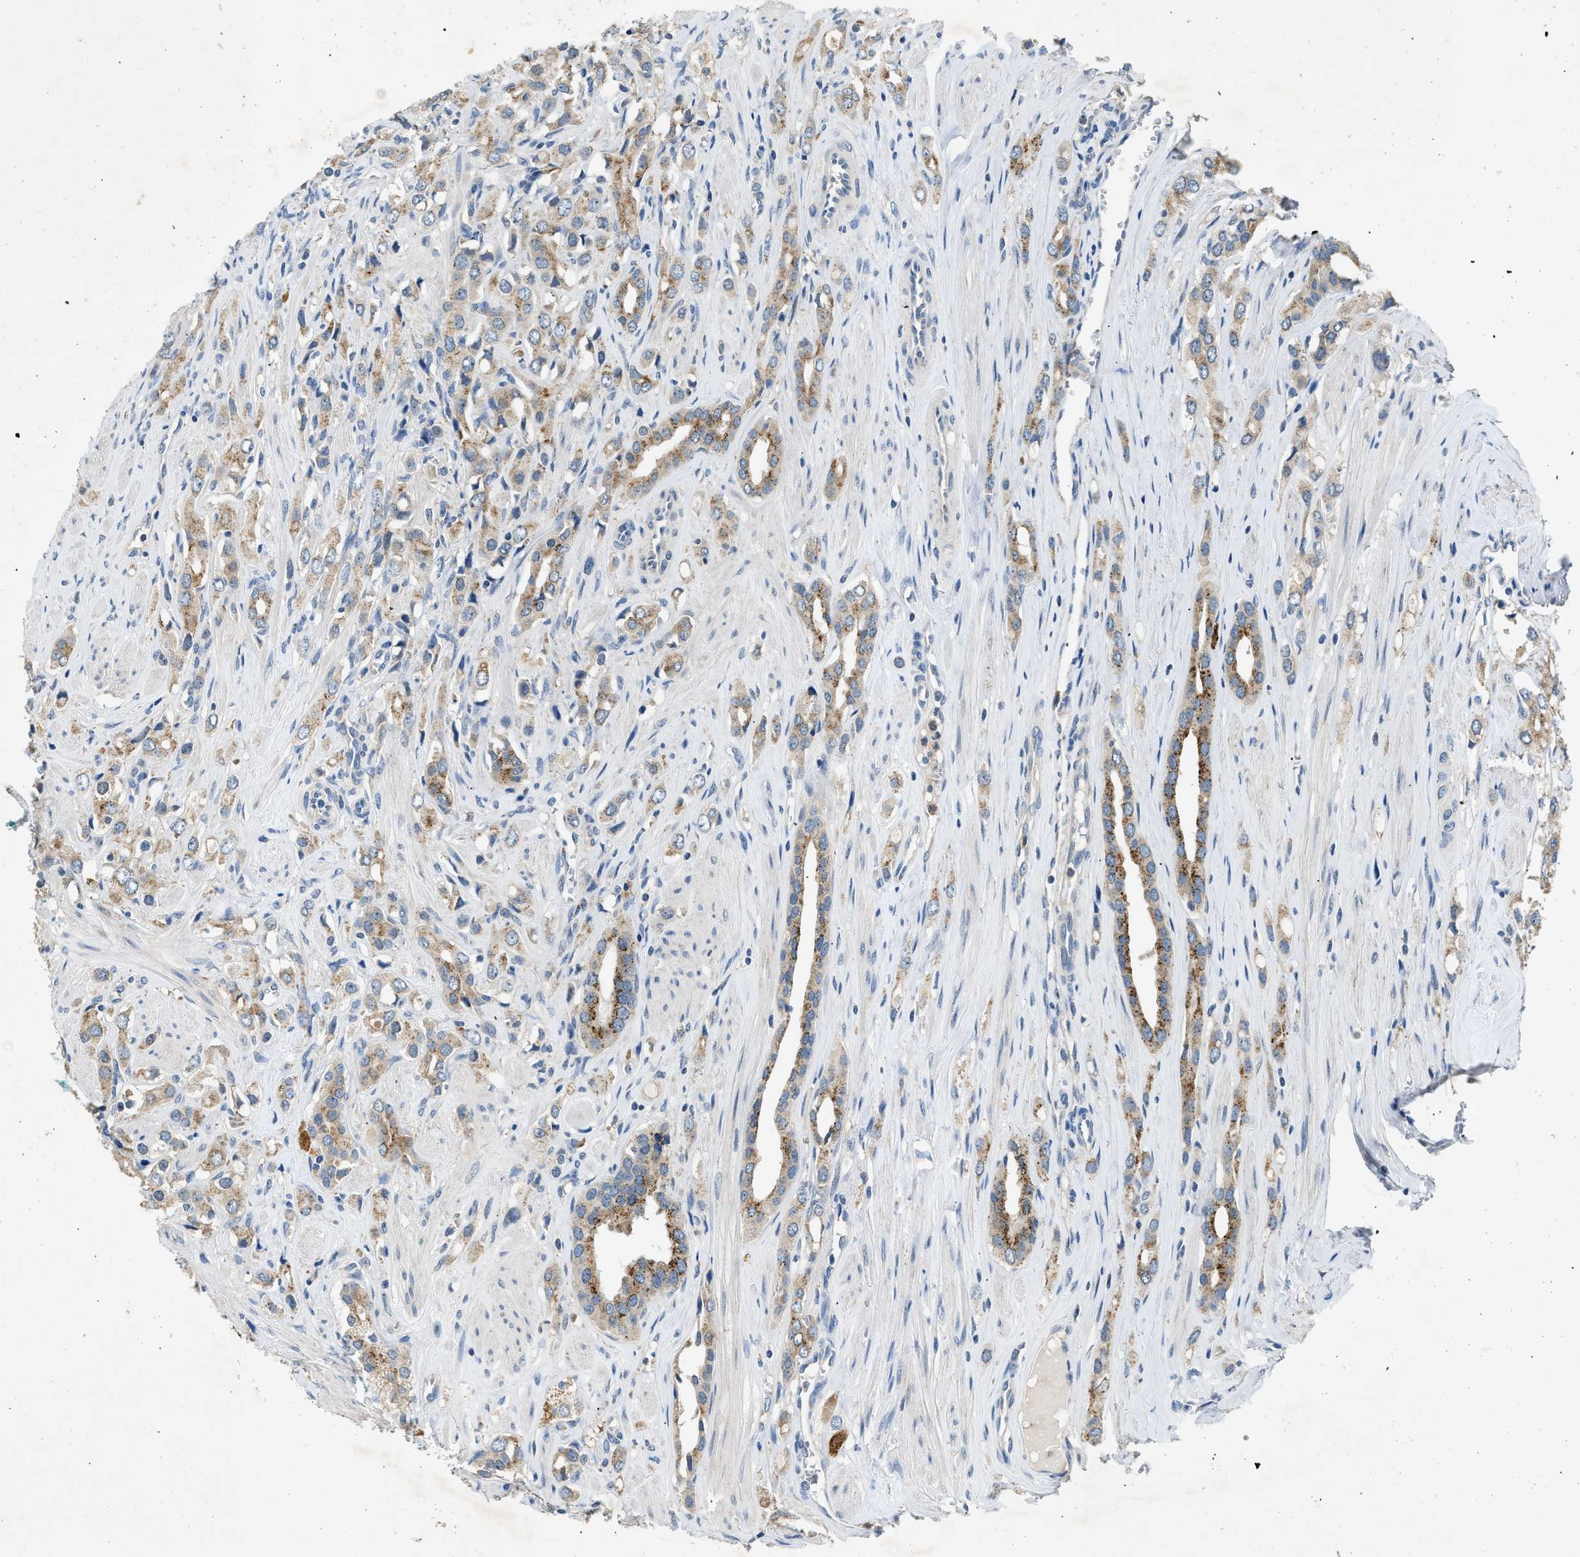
{"staining": {"intensity": "moderate", "quantity": ">75%", "location": "cytoplasmic/membranous"}, "tissue": "prostate cancer", "cell_type": "Tumor cells", "image_type": "cancer", "snomed": [{"axis": "morphology", "description": "Adenocarcinoma, High grade"}, {"axis": "topography", "description": "Prostate"}], "caption": "Immunohistochemical staining of human adenocarcinoma (high-grade) (prostate) reveals medium levels of moderate cytoplasmic/membranous protein expression in about >75% of tumor cells.", "gene": "TOMM34", "patient": {"sex": "male", "age": 52}}